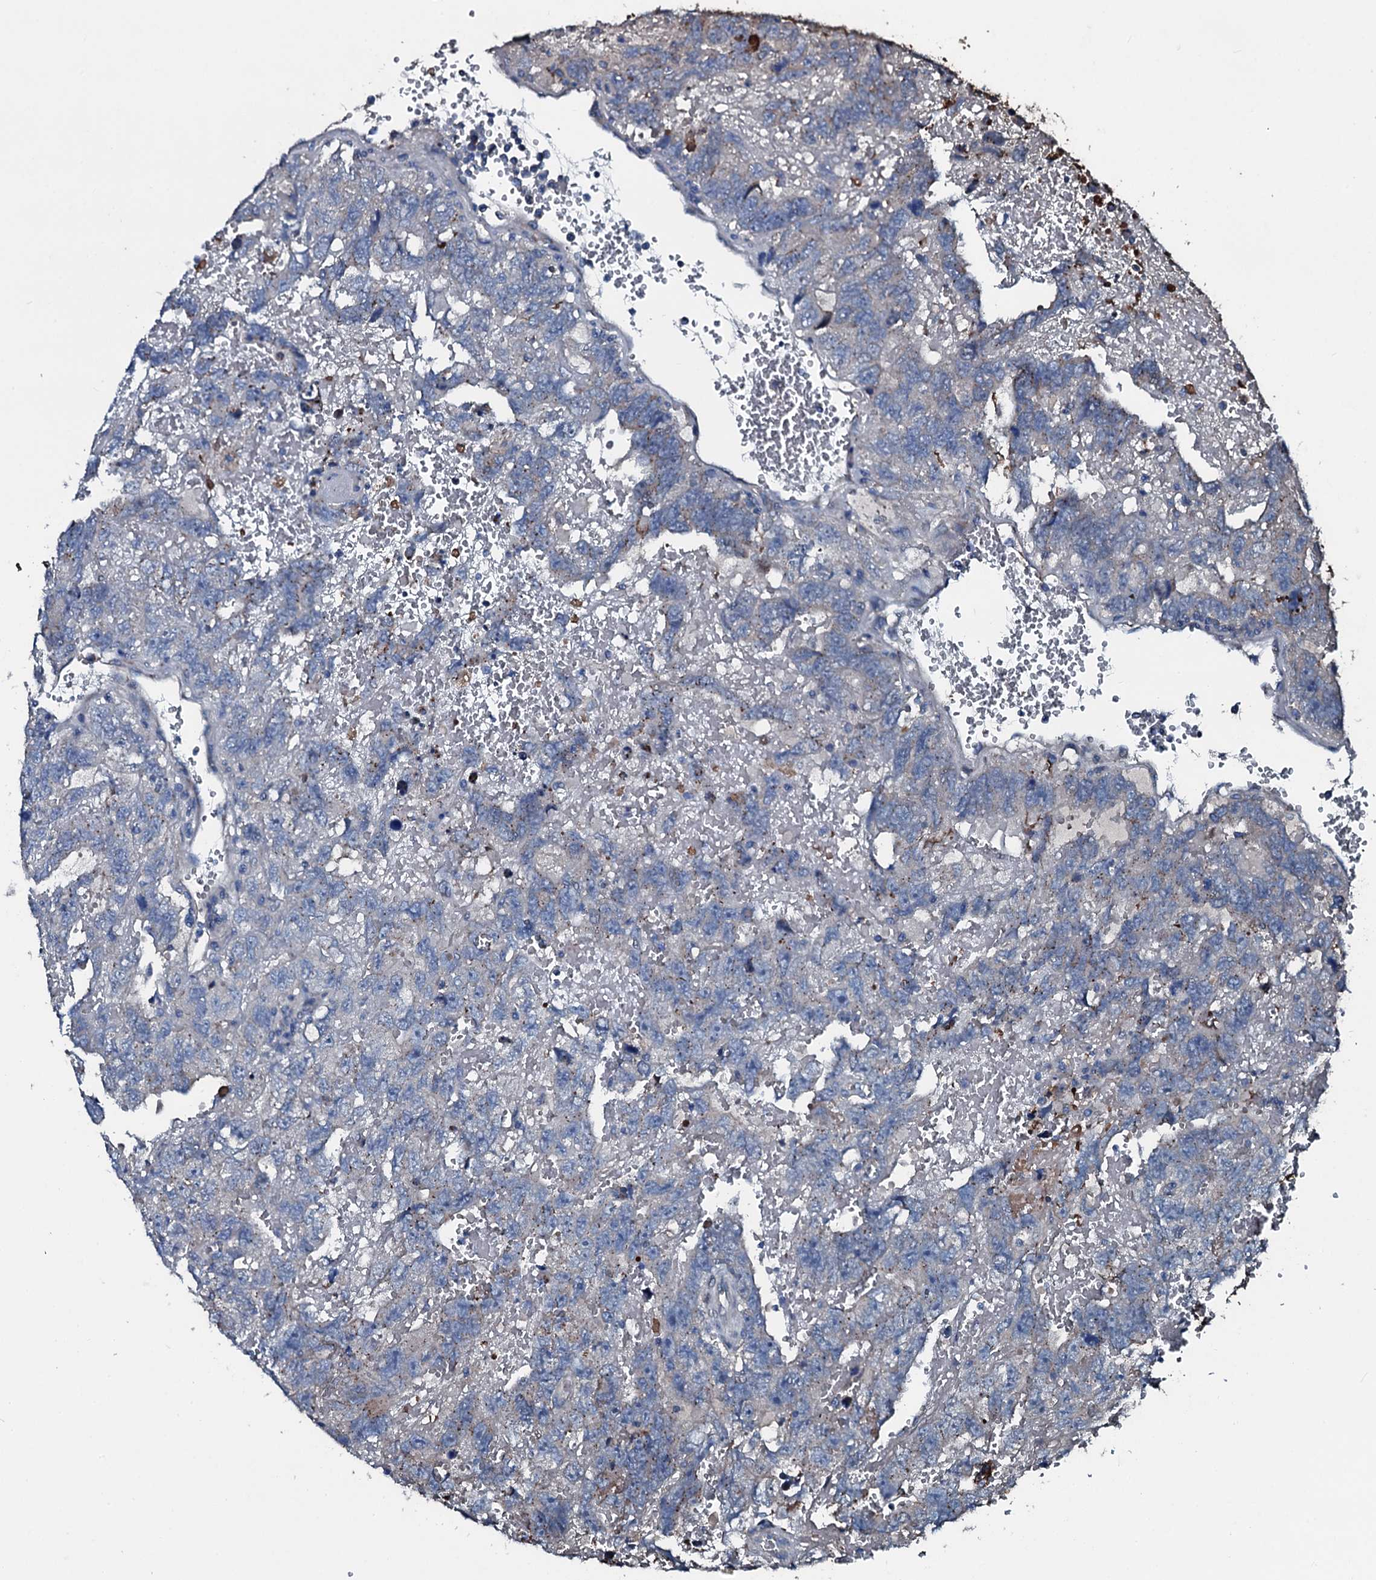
{"staining": {"intensity": "negative", "quantity": "none", "location": "none"}, "tissue": "testis cancer", "cell_type": "Tumor cells", "image_type": "cancer", "snomed": [{"axis": "morphology", "description": "Carcinoma, Embryonal, NOS"}, {"axis": "topography", "description": "Testis"}], "caption": "The immunohistochemistry (IHC) photomicrograph has no significant positivity in tumor cells of testis embryonal carcinoma tissue.", "gene": "AARS1", "patient": {"sex": "male", "age": 45}}